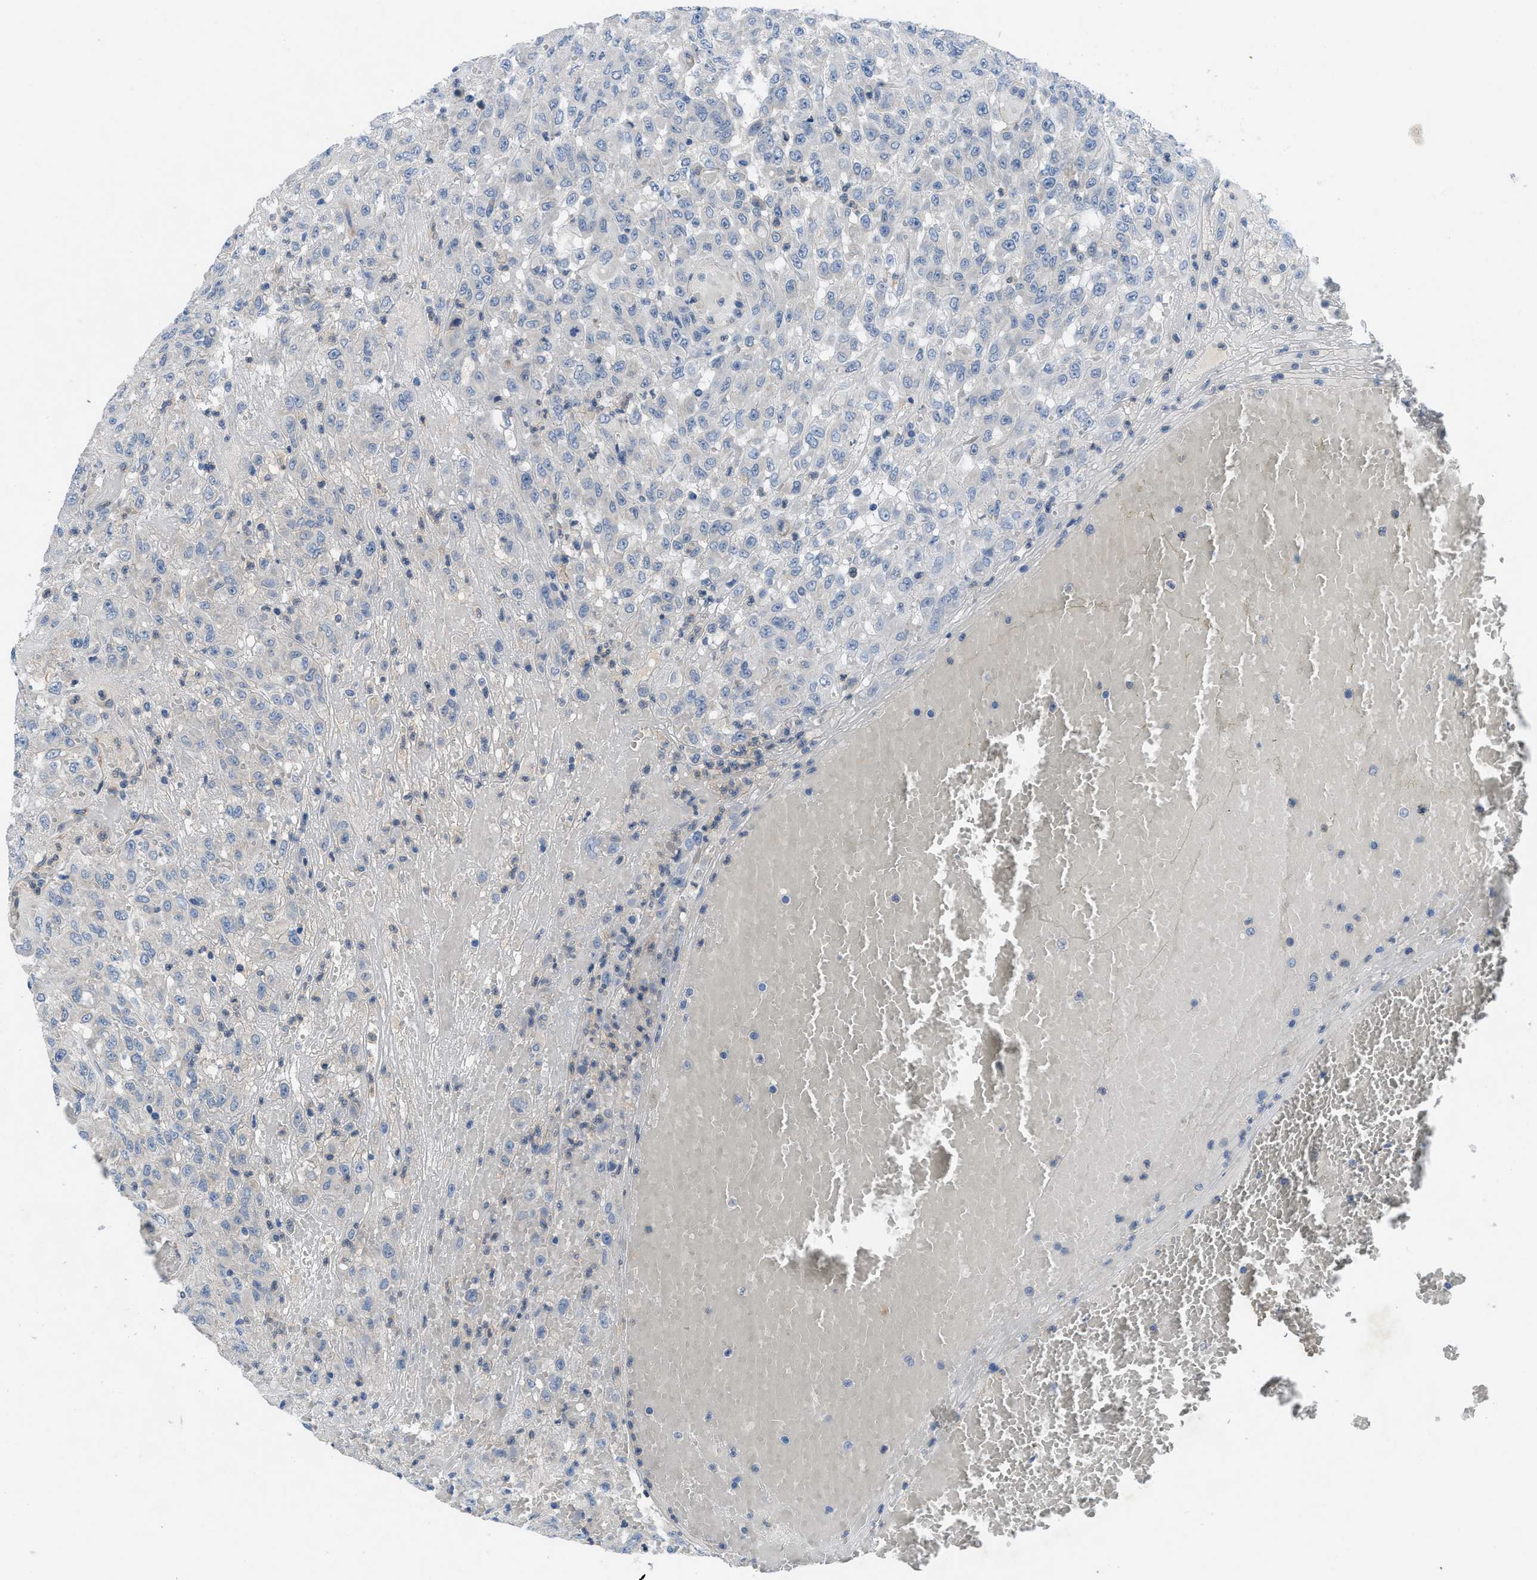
{"staining": {"intensity": "negative", "quantity": "none", "location": "none"}, "tissue": "urothelial cancer", "cell_type": "Tumor cells", "image_type": "cancer", "snomed": [{"axis": "morphology", "description": "Urothelial carcinoma, High grade"}, {"axis": "topography", "description": "Urinary bladder"}], "caption": "Human urothelial cancer stained for a protein using immunohistochemistry (IHC) demonstrates no staining in tumor cells.", "gene": "PGR", "patient": {"sex": "male", "age": 46}}